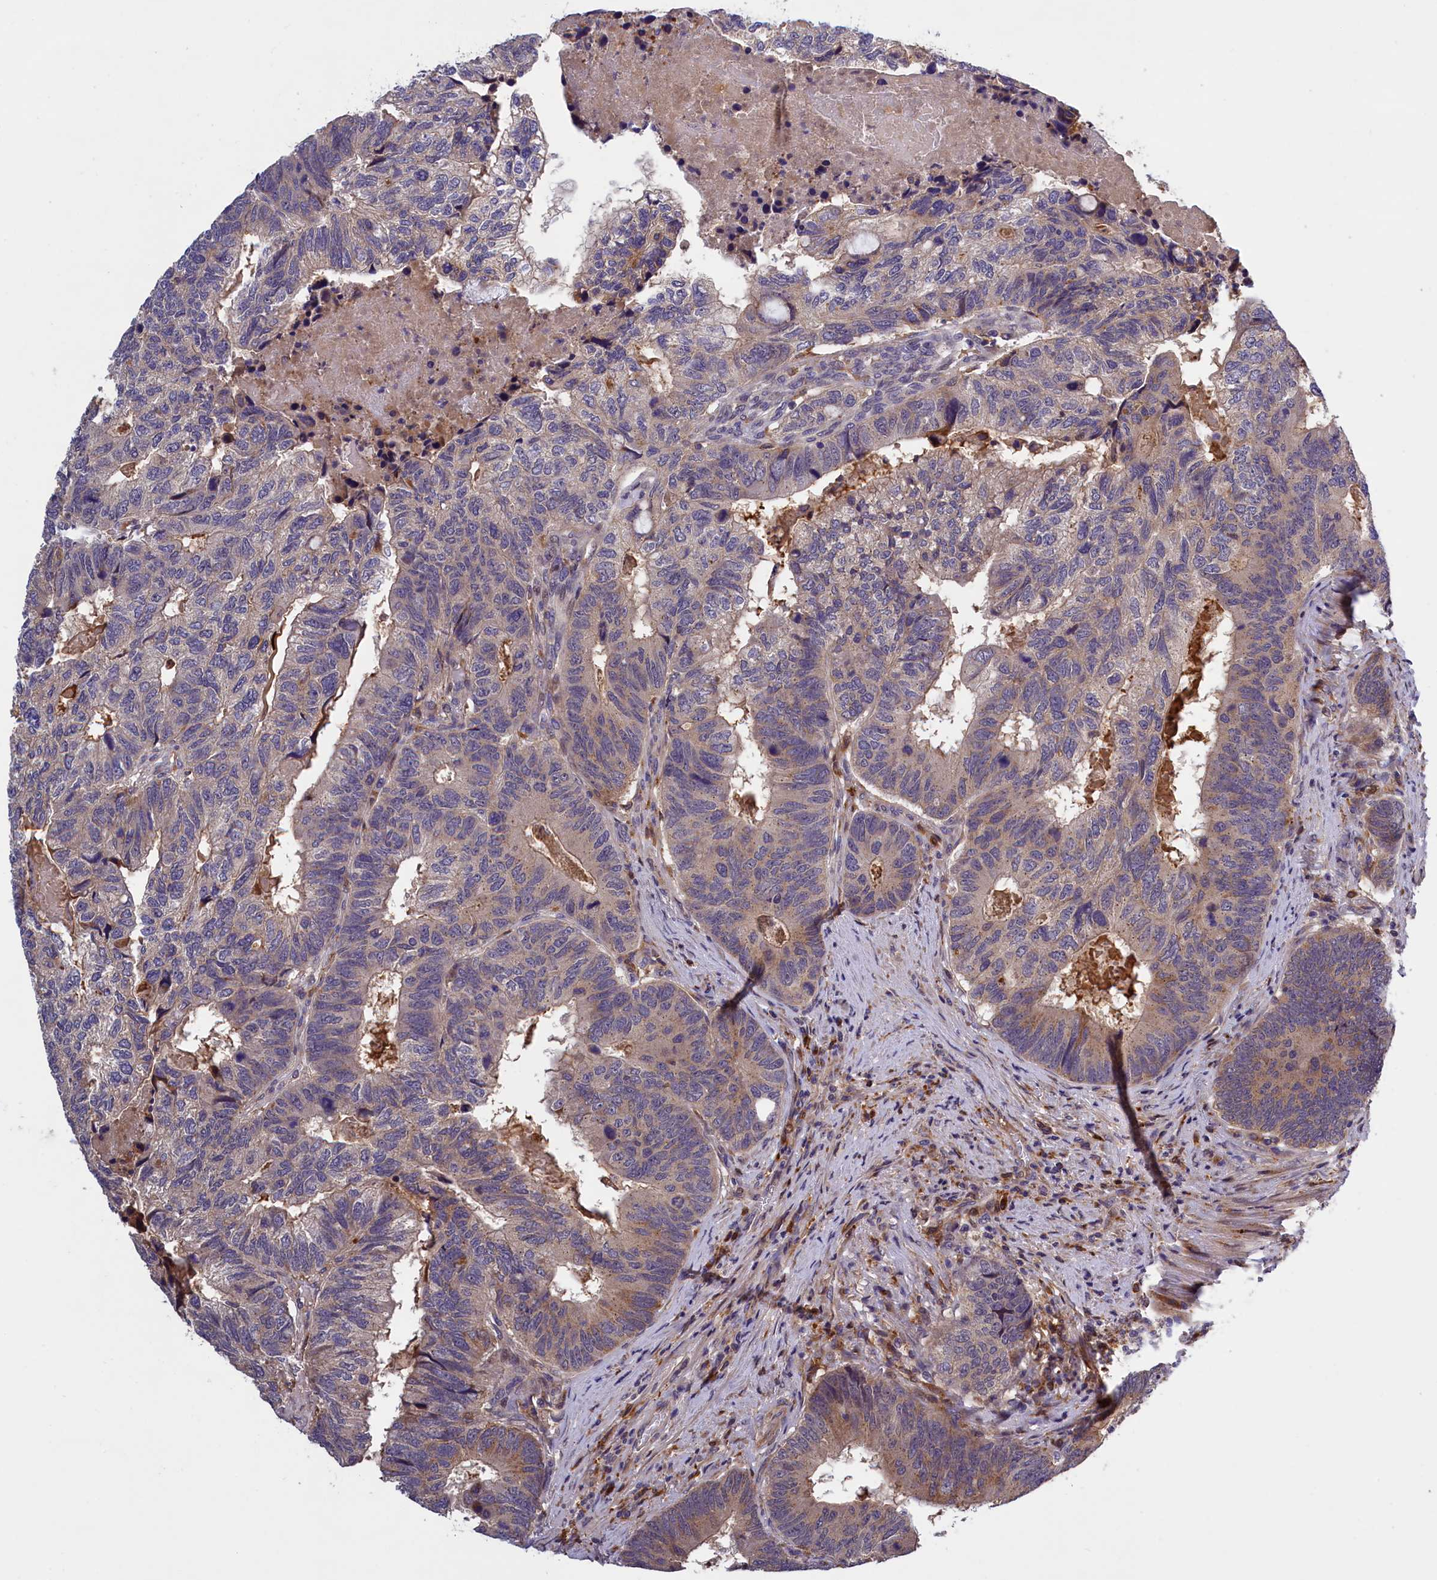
{"staining": {"intensity": "moderate", "quantity": "<25%", "location": "cytoplasmic/membranous"}, "tissue": "colorectal cancer", "cell_type": "Tumor cells", "image_type": "cancer", "snomed": [{"axis": "morphology", "description": "Adenocarcinoma, NOS"}, {"axis": "topography", "description": "Colon"}], "caption": "DAB immunohistochemical staining of colorectal cancer reveals moderate cytoplasmic/membranous protein staining in about <25% of tumor cells.", "gene": "NAIP", "patient": {"sex": "female", "age": 67}}